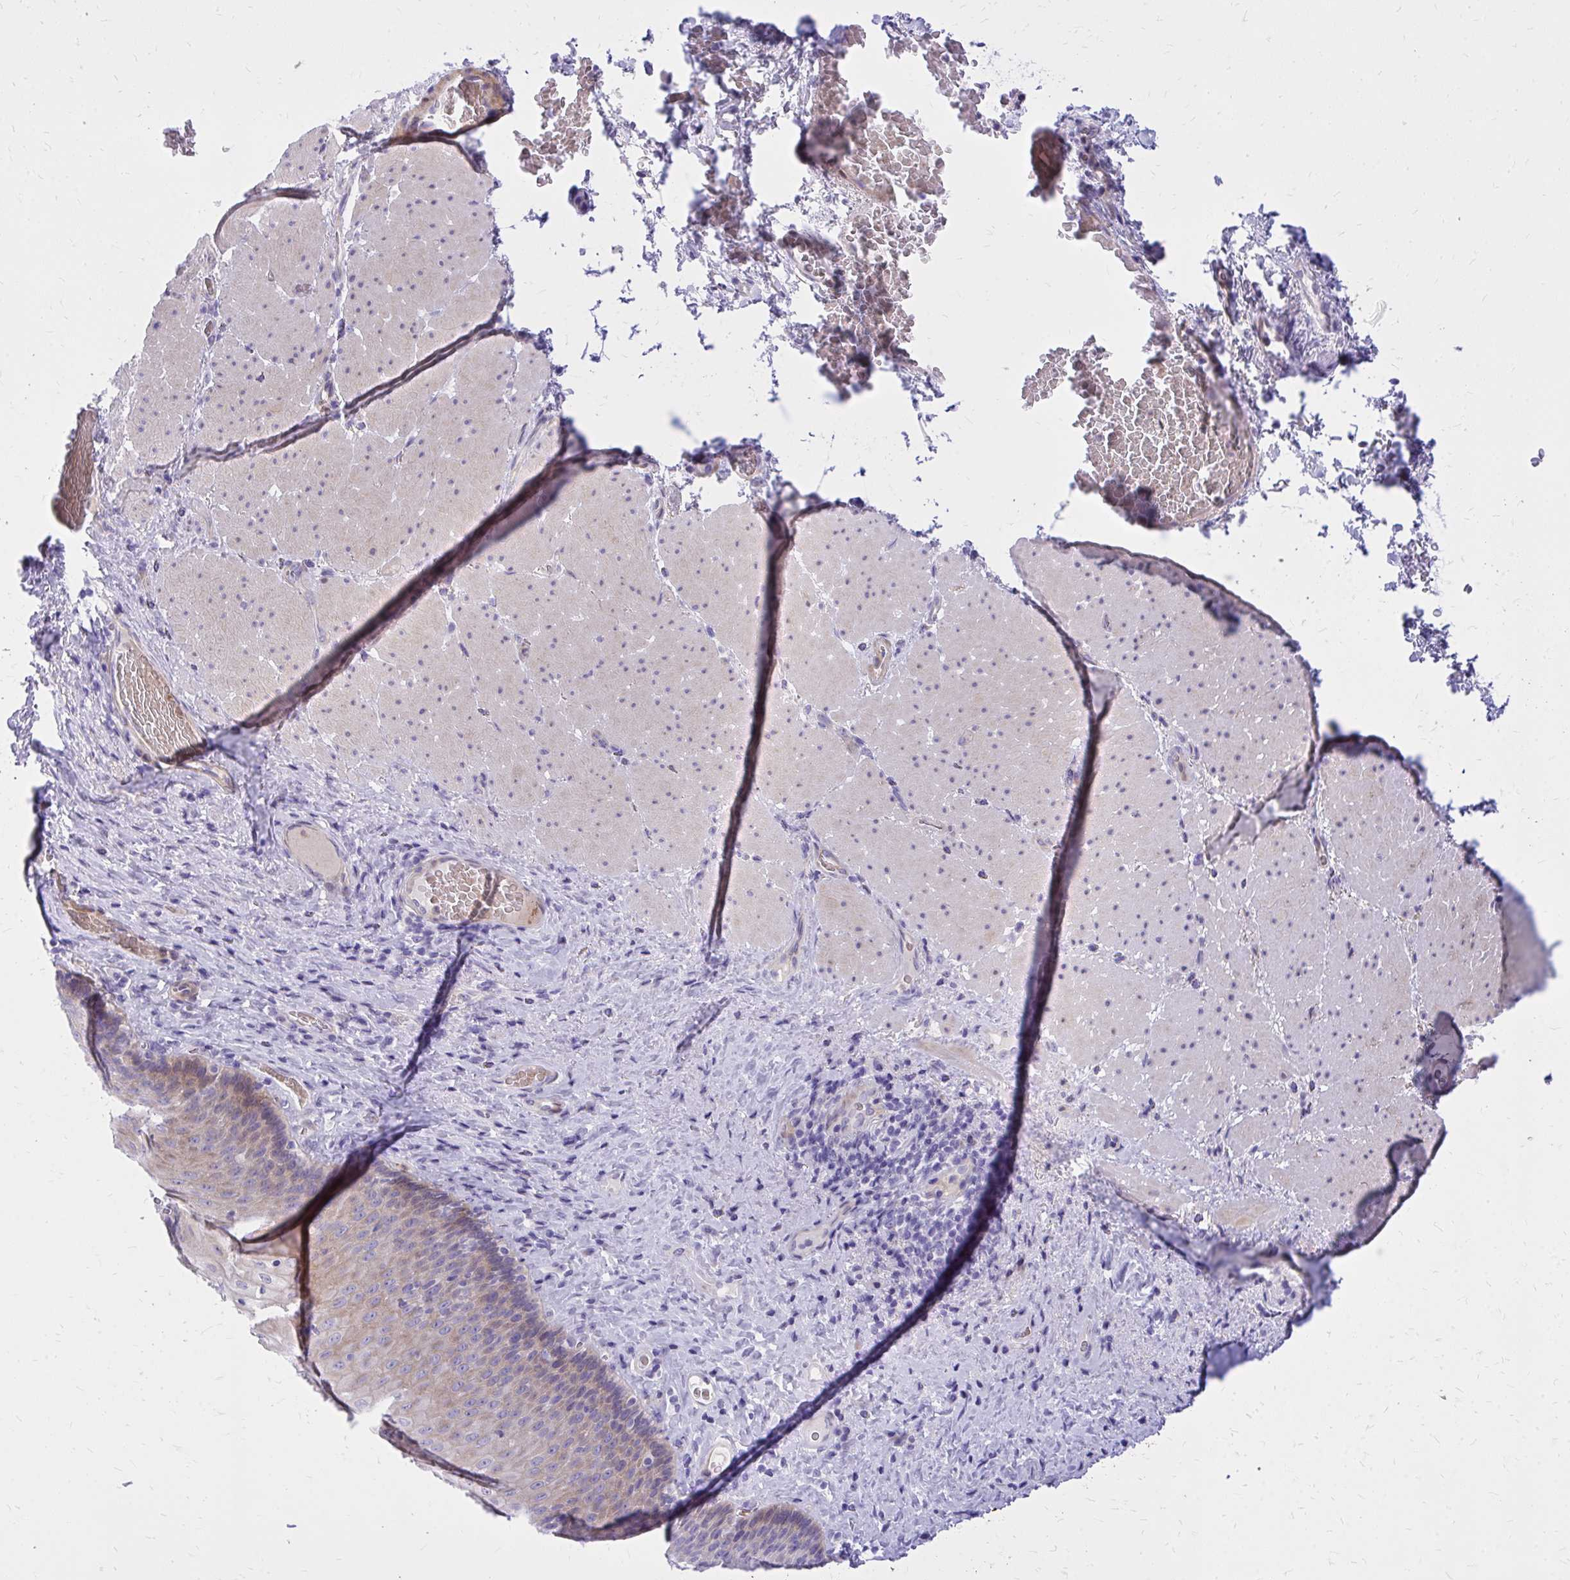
{"staining": {"intensity": "weak", "quantity": "25%-75%", "location": "cytoplasmic/membranous"}, "tissue": "esophagus", "cell_type": "Squamous epithelial cells", "image_type": "normal", "snomed": [{"axis": "morphology", "description": "Normal tissue, NOS"}, {"axis": "topography", "description": "Esophagus"}], "caption": "Esophagus stained with immunohistochemistry shows weak cytoplasmic/membranous staining in approximately 25%-75% of squamous epithelial cells.", "gene": "ADAMTSL1", "patient": {"sex": "male", "age": 62}}